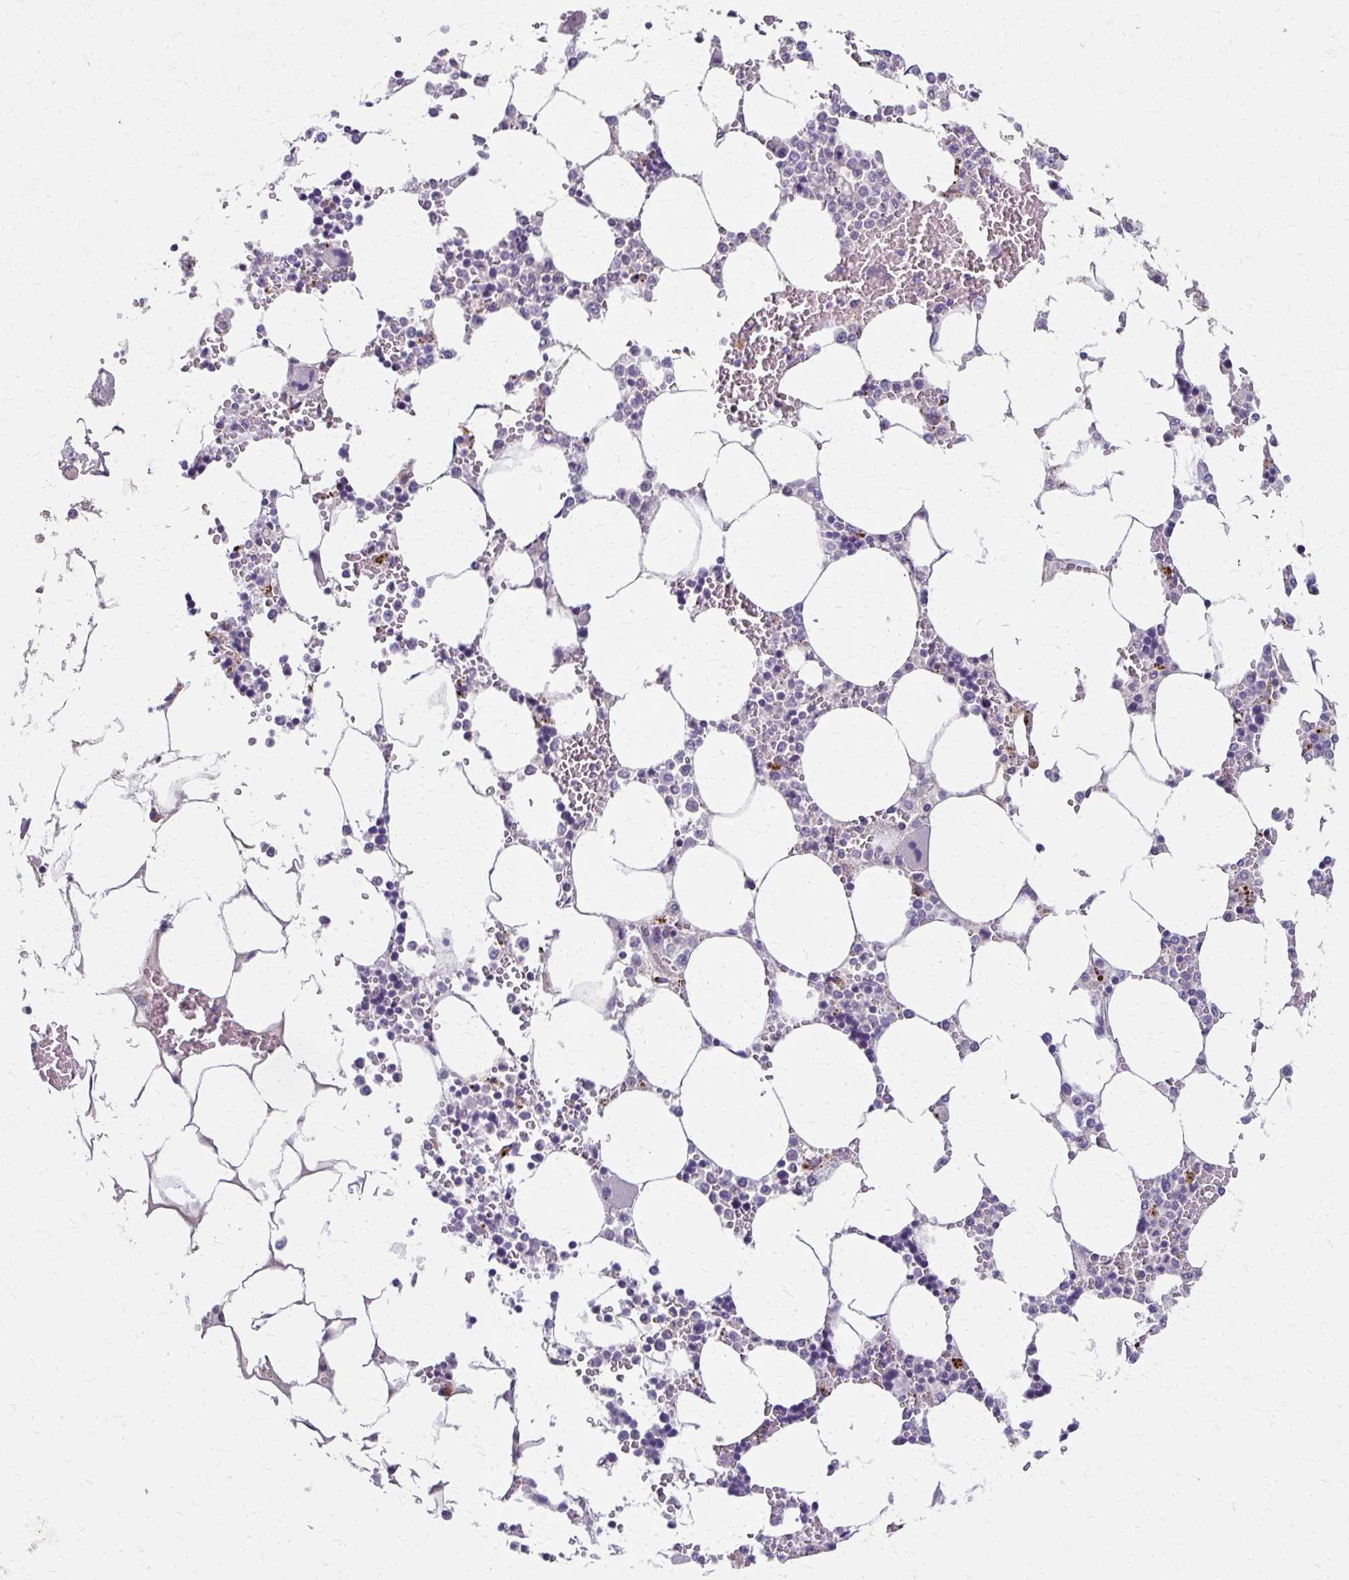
{"staining": {"intensity": "negative", "quantity": "none", "location": "none"}, "tissue": "bone marrow", "cell_type": "Hematopoietic cells", "image_type": "normal", "snomed": [{"axis": "morphology", "description": "Normal tissue, NOS"}, {"axis": "topography", "description": "Bone marrow"}], "caption": "Bone marrow was stained to show a protein in brown. There is no significant positivity in hematopoietic cells. (Stains: DAB immunohistochemistry with hematoxylin counter stain, Microscopy: brightfield microscopy at high magnification).", "gene": "BBS12", "patient": {"sex": "male", "age": 64}}